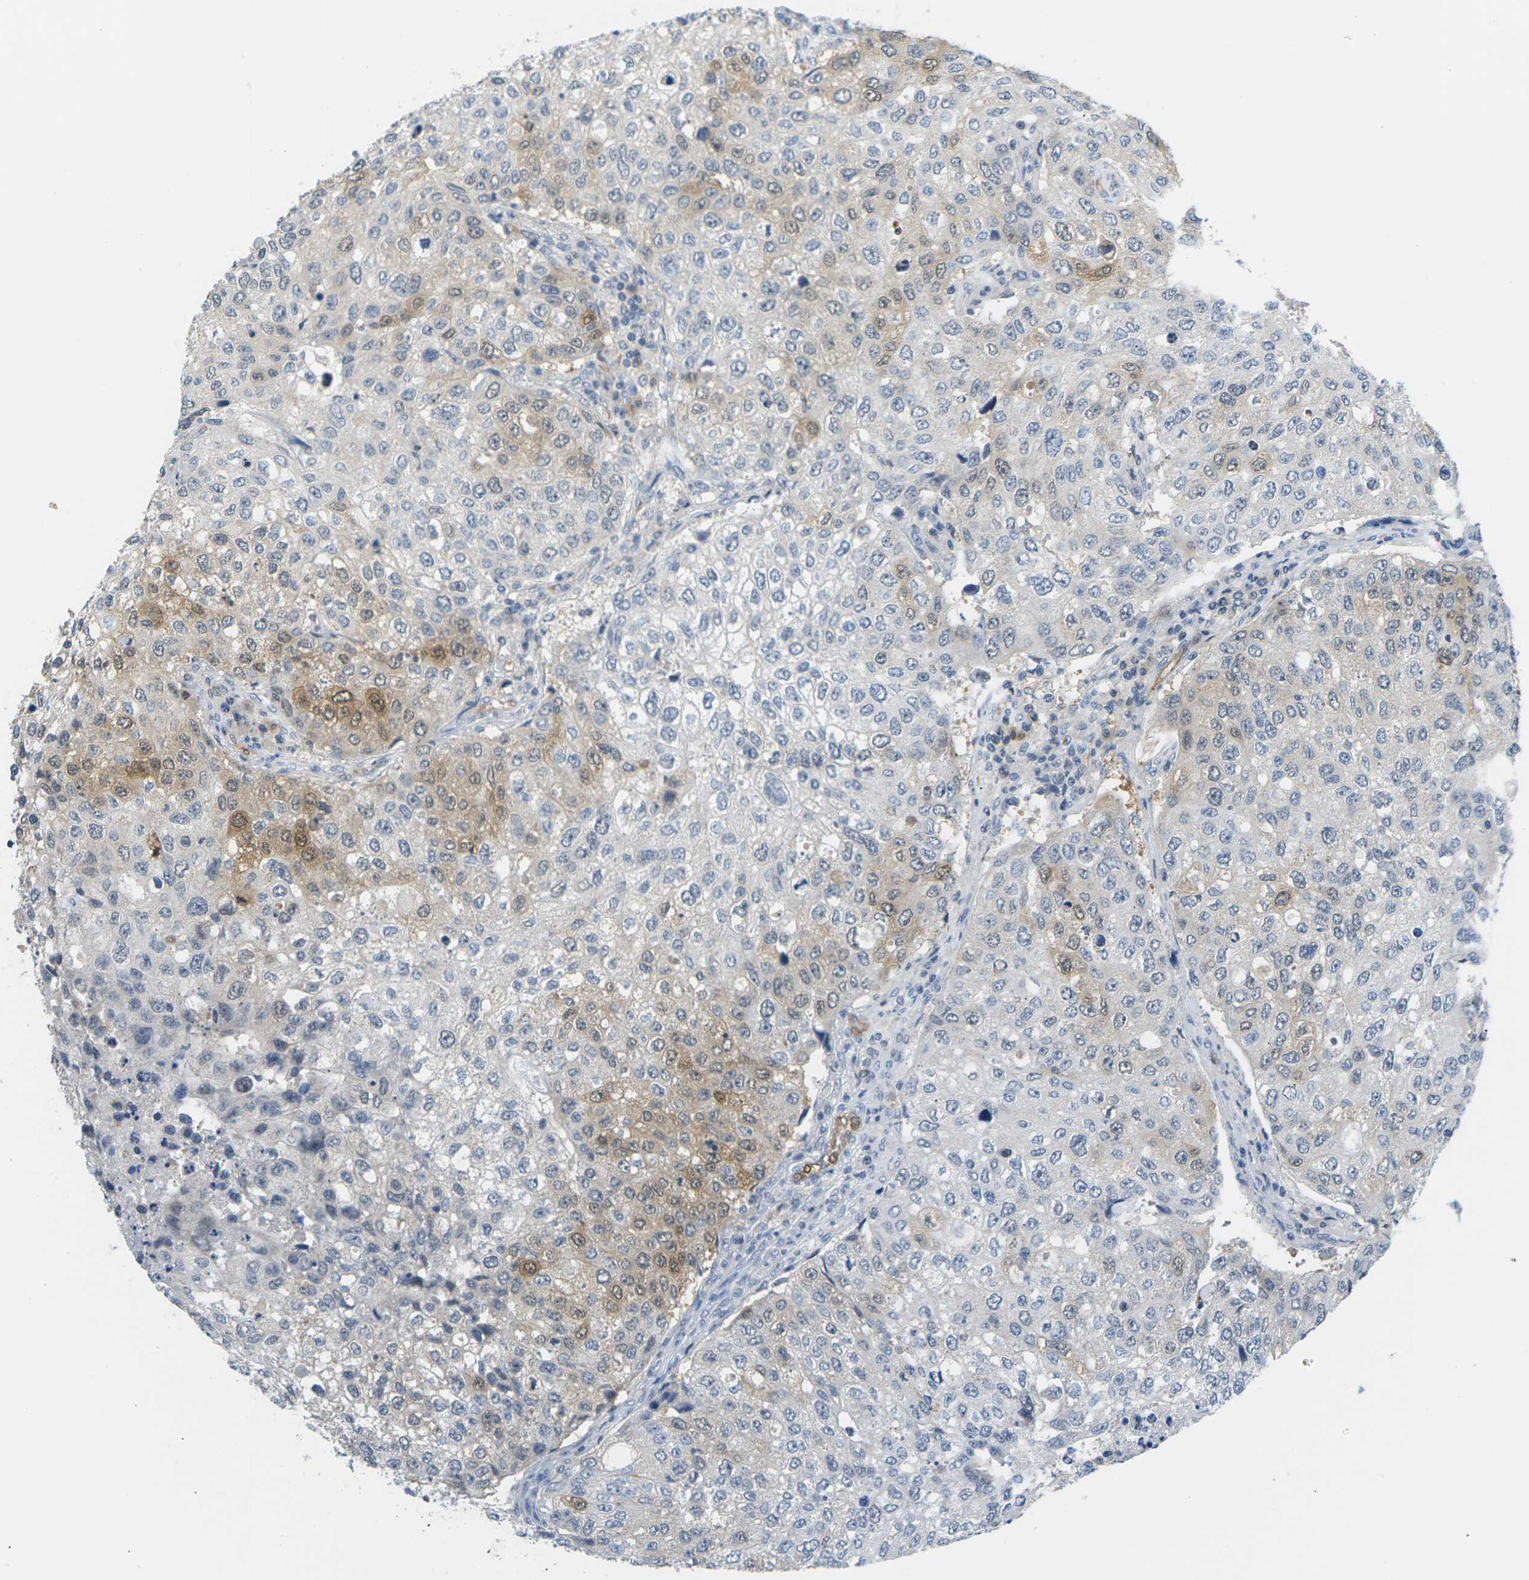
{"staining": {"intensity": "moderate", "quantity": "25%-75%", "location": "cytoplasmic/membranous,nuclear"}, "tissue": "urothelial cancer", "cell_type": "Tumor cells", "image_type": "cancer", "snomed": [{"axis": "morphology", "description": "Urothelial carcinoma, High grade"}, {"axis": "topography", "description": "Lymph node"}, {"axis": "topography", "description": "Urinary bladder"}], "caption": "IHC (DAB) staining of human urothelial cancer displays moderate cytoplasmic/membranous and nuclear protein staining in approximately 25%-75% of tumor cells. (DAB IHC with brightfield microscopy, high magnification).", "gene": "PSAT1", "patient": {"sex": "male", "age": 51}}